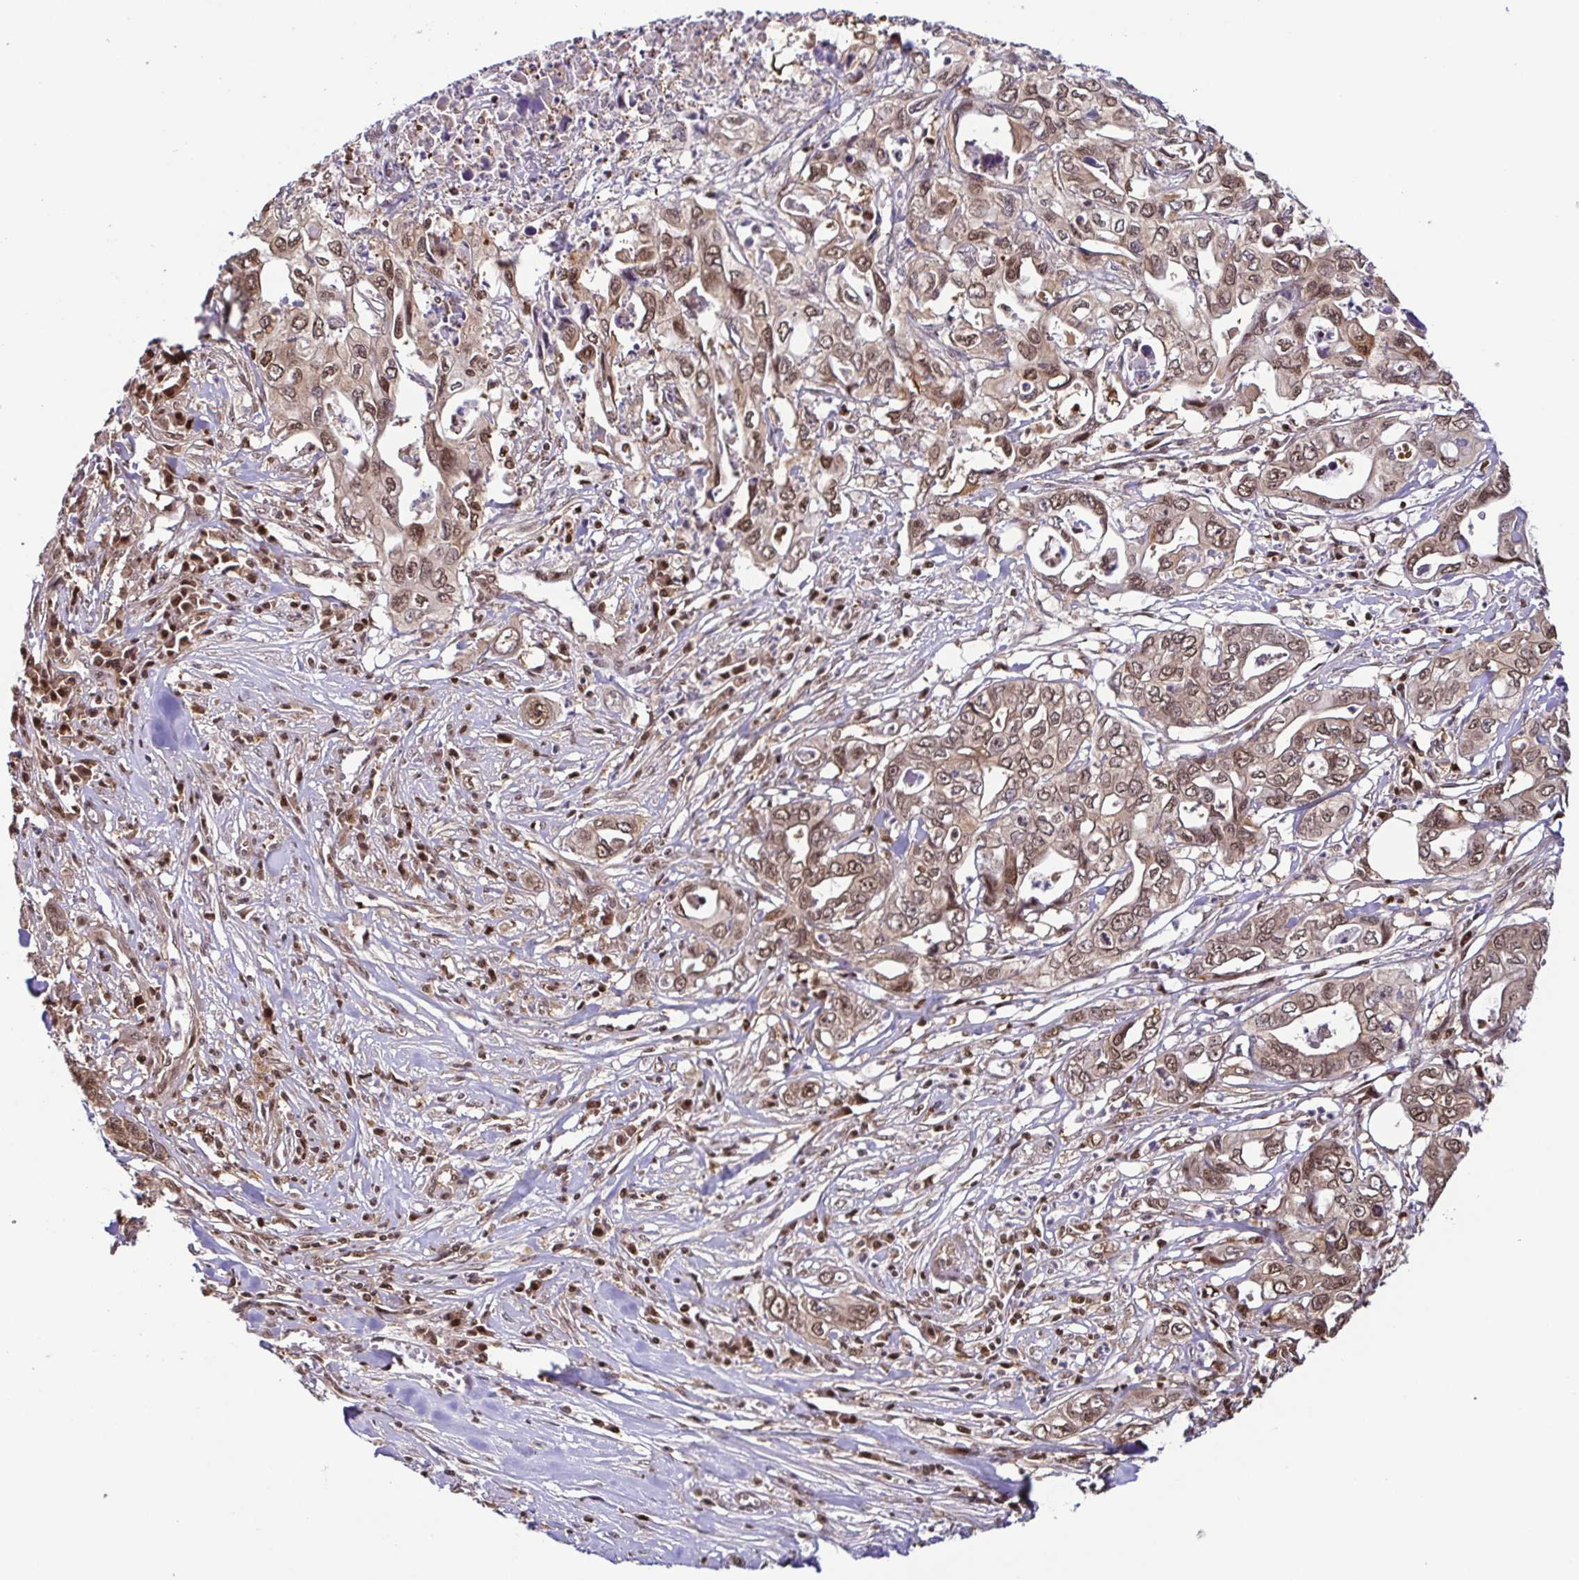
{"staining": {"intensity": "moderate", "quantity": ">75%", "location": "cytoplasmic/membranous,nuclear"}, "tissue": "pancreatic cancer", "cell_type": "Tumor cells", "image_type": "cancer", "snomed": [{"axis": "morphology", "description": "Adenocarcinoma, NOS"}, {"axis": "topography", "description": "Pancreas"}], "caption": "A brown stain shows moderate cytoplasmic/membranous and nuclear staining of a protein in human pancreatic cancer (adenocarcinoma) tumor cells. Using DAB (3,3'-diaminobenzidine) (brown) and hematoxylin (blue) stains, captured at high magnification using brightfield microscopy.", "gene": "PSMB9", "patient": {"sex": "male", "age": 68}}